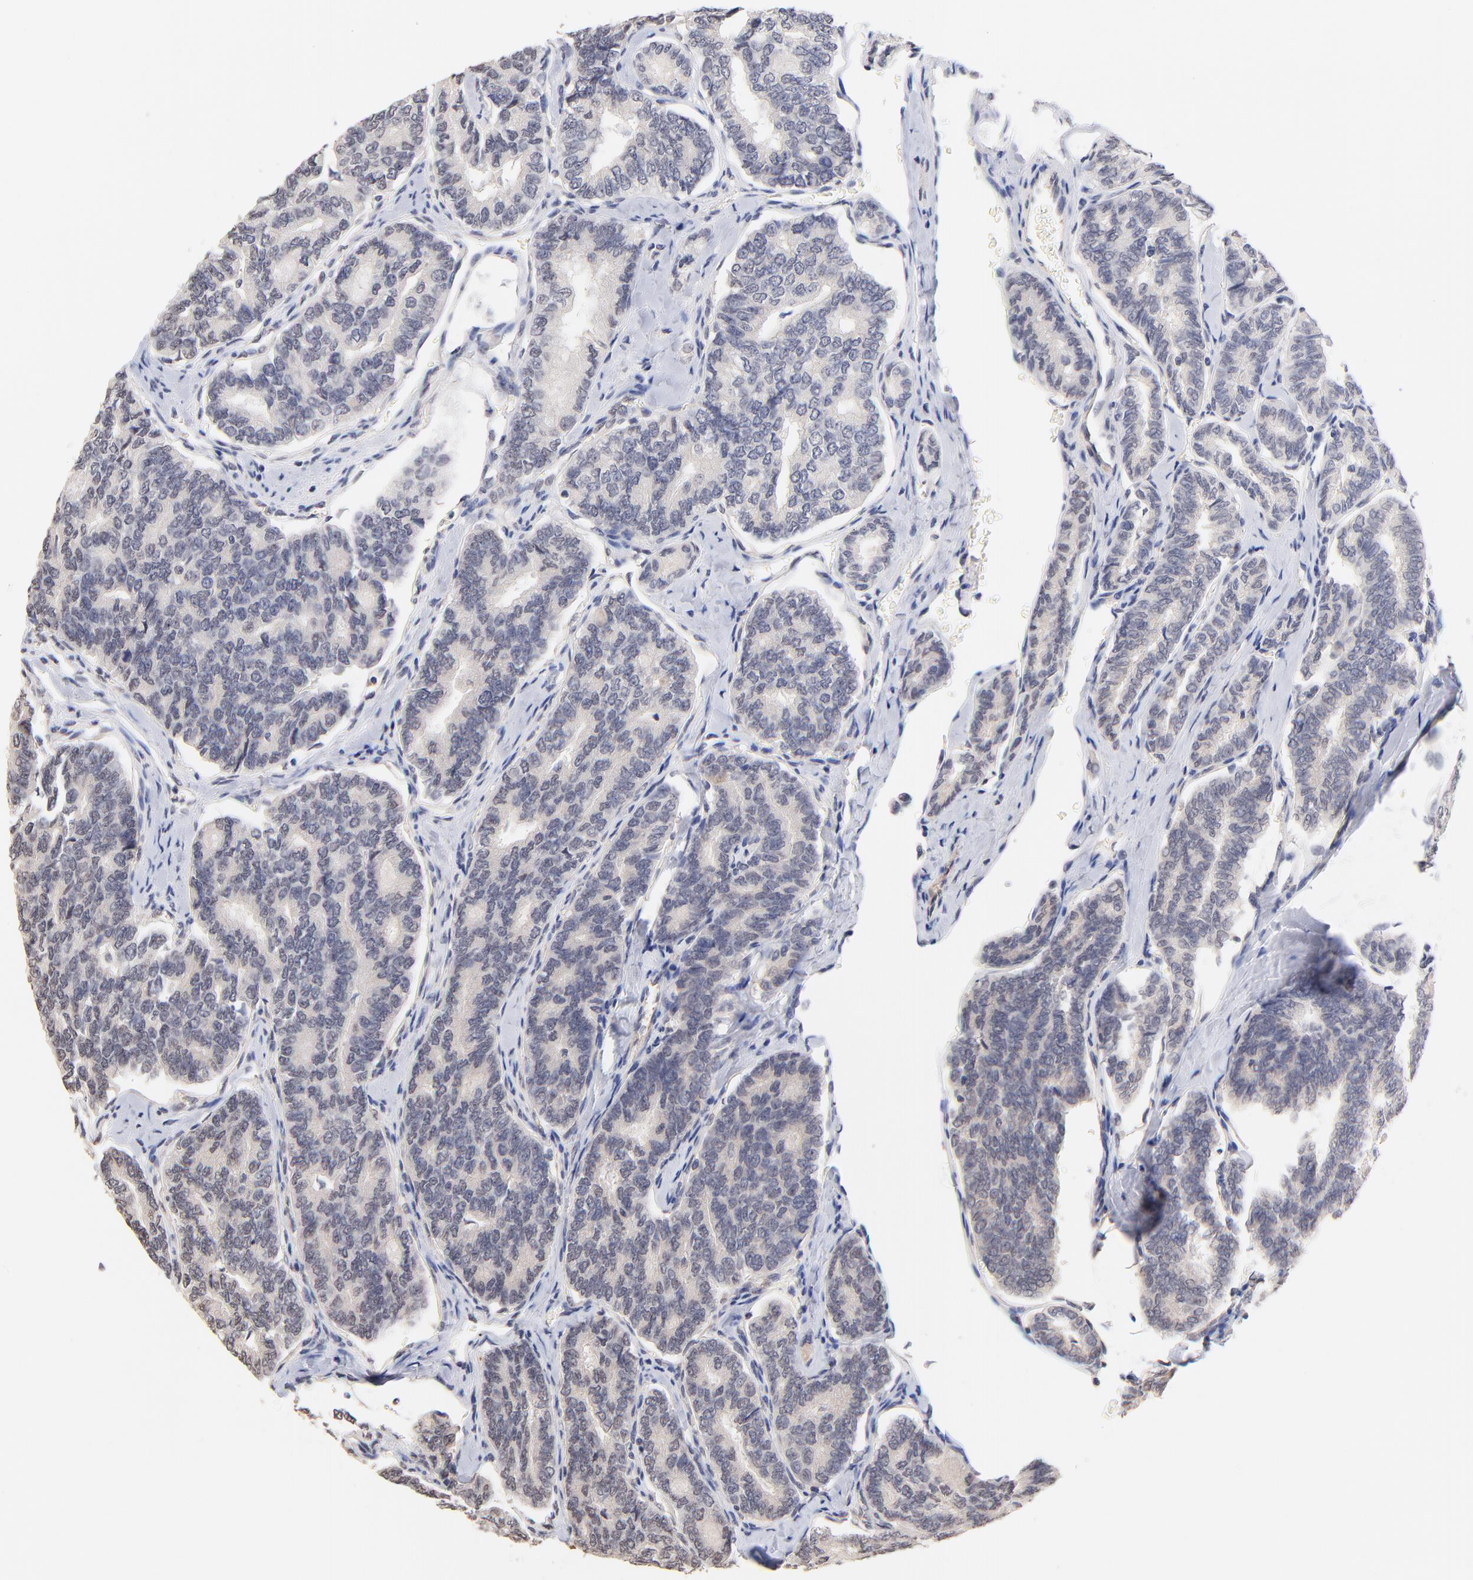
{"staining": {"intensity": "negative", "quantity": "none", "location": "none"}, "tissue": "thyroid cancer", "cell_type": "Tumor cells", "image_type": "cancer", "snomed": [{"axis": "morphology", "description": "Papillary adenocarcinoma, NOS"}, {"axis": "topography", "description": "Thyroid gland"}], "caption": "Immunohistochemistry (IHC) of papillary adenocarcinoma (thyroid) displays no positivity in tumor cells. Nuclei are stained in blue.", "gene": "RIBC2", "patient": {"sex": "female", "age": 35}}